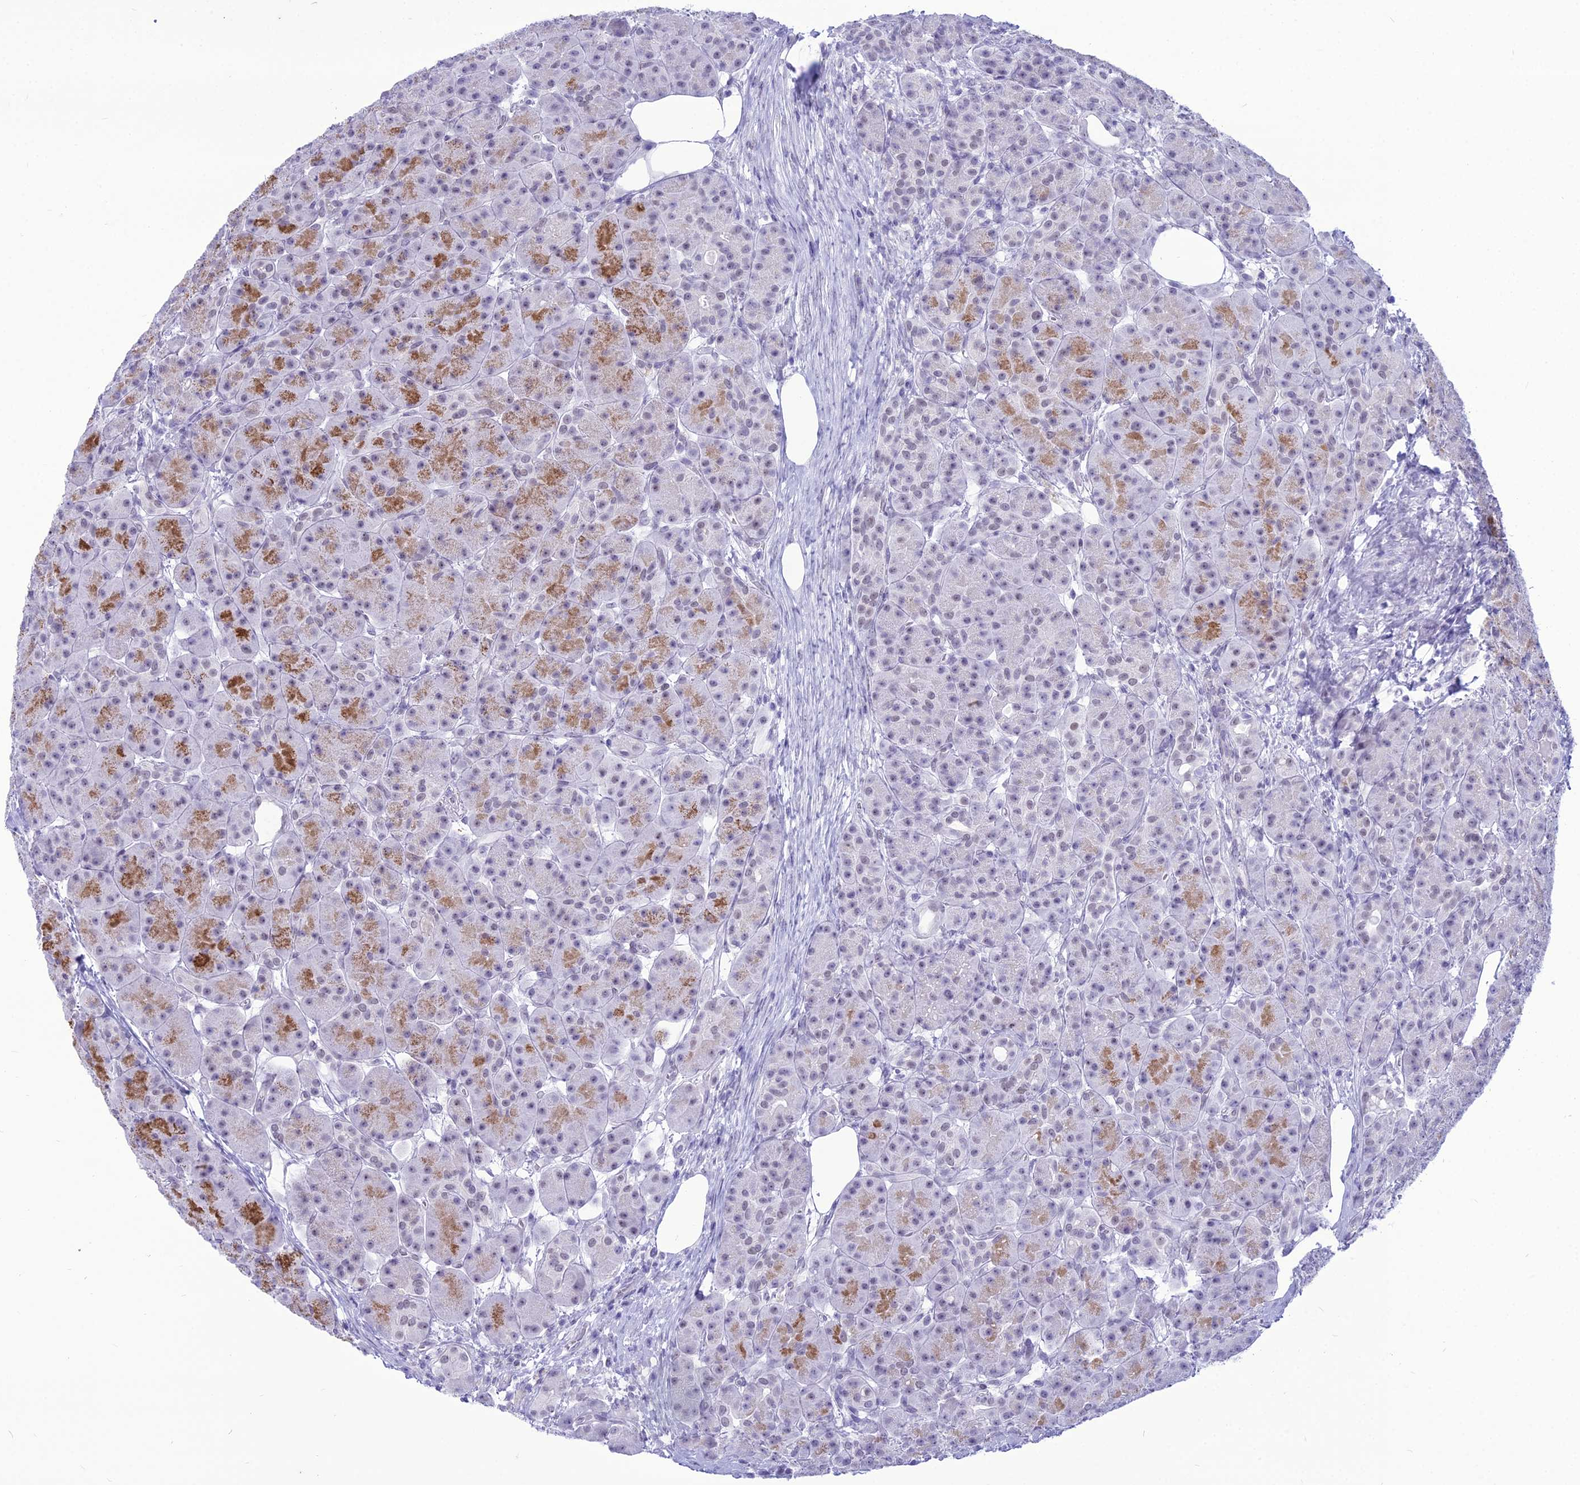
{"staining": {"intensity": "moderate", "quantity": "25%-75%", "location": "cytoplasmic/membranous"}, "tissue": "pancreas", "cell_type": "Exocrine glandular cells", "image_type": "normal", "snomed": [{"axis": "morphology", "description": "Normal tissue, NOS"}, {"axis": "topography", "description": "Pancreas"}], "caption": "Human pancreas stained with a protein marker exhibits moderate staining in exocrine glandular cells.", "gene": "DHX40", "patient": {"sex": "male", "age": 63}}